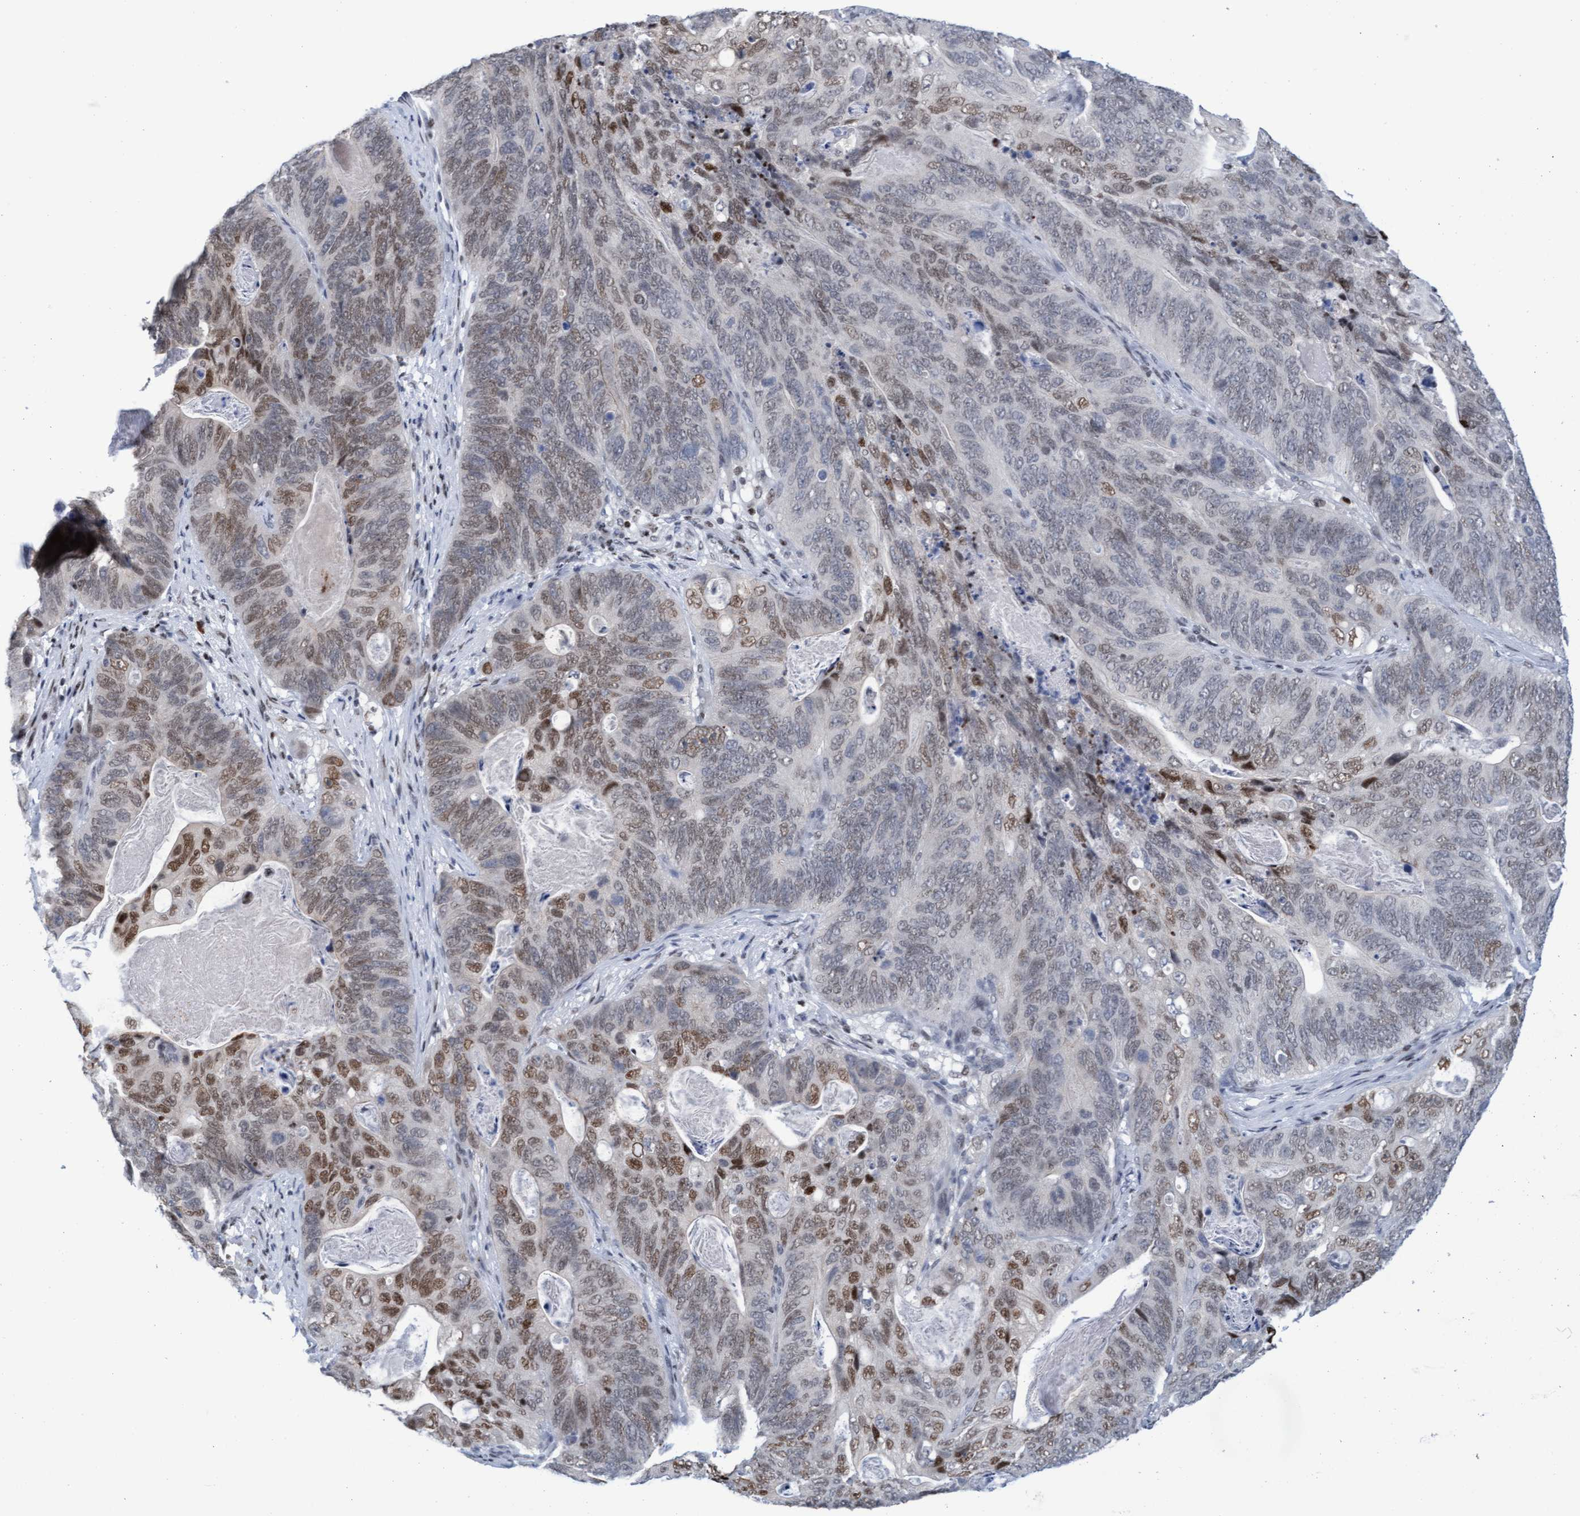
{"staining": {"intensity": "weak", "quantity": "25%-75%", "location": "nuclear"}, "tissue": "stomach cancer", "cell_type": "Tumor cells", "image_type": "cancer", "snomed": [{"axis": "morphology", "description": "Normal tissue, NOS"}, {"axis": "morphology", "description": "Adenocarcinoma, NOS"}, {"axis": "topography", "description": "Stomach"}], "caption": "Stomach adenocarcinoma stained for a protein demonstrates weak nuclear positivity in tumor cells.", "gene": "GLRX2", "patient": {"sex": "female", "age": 89}}